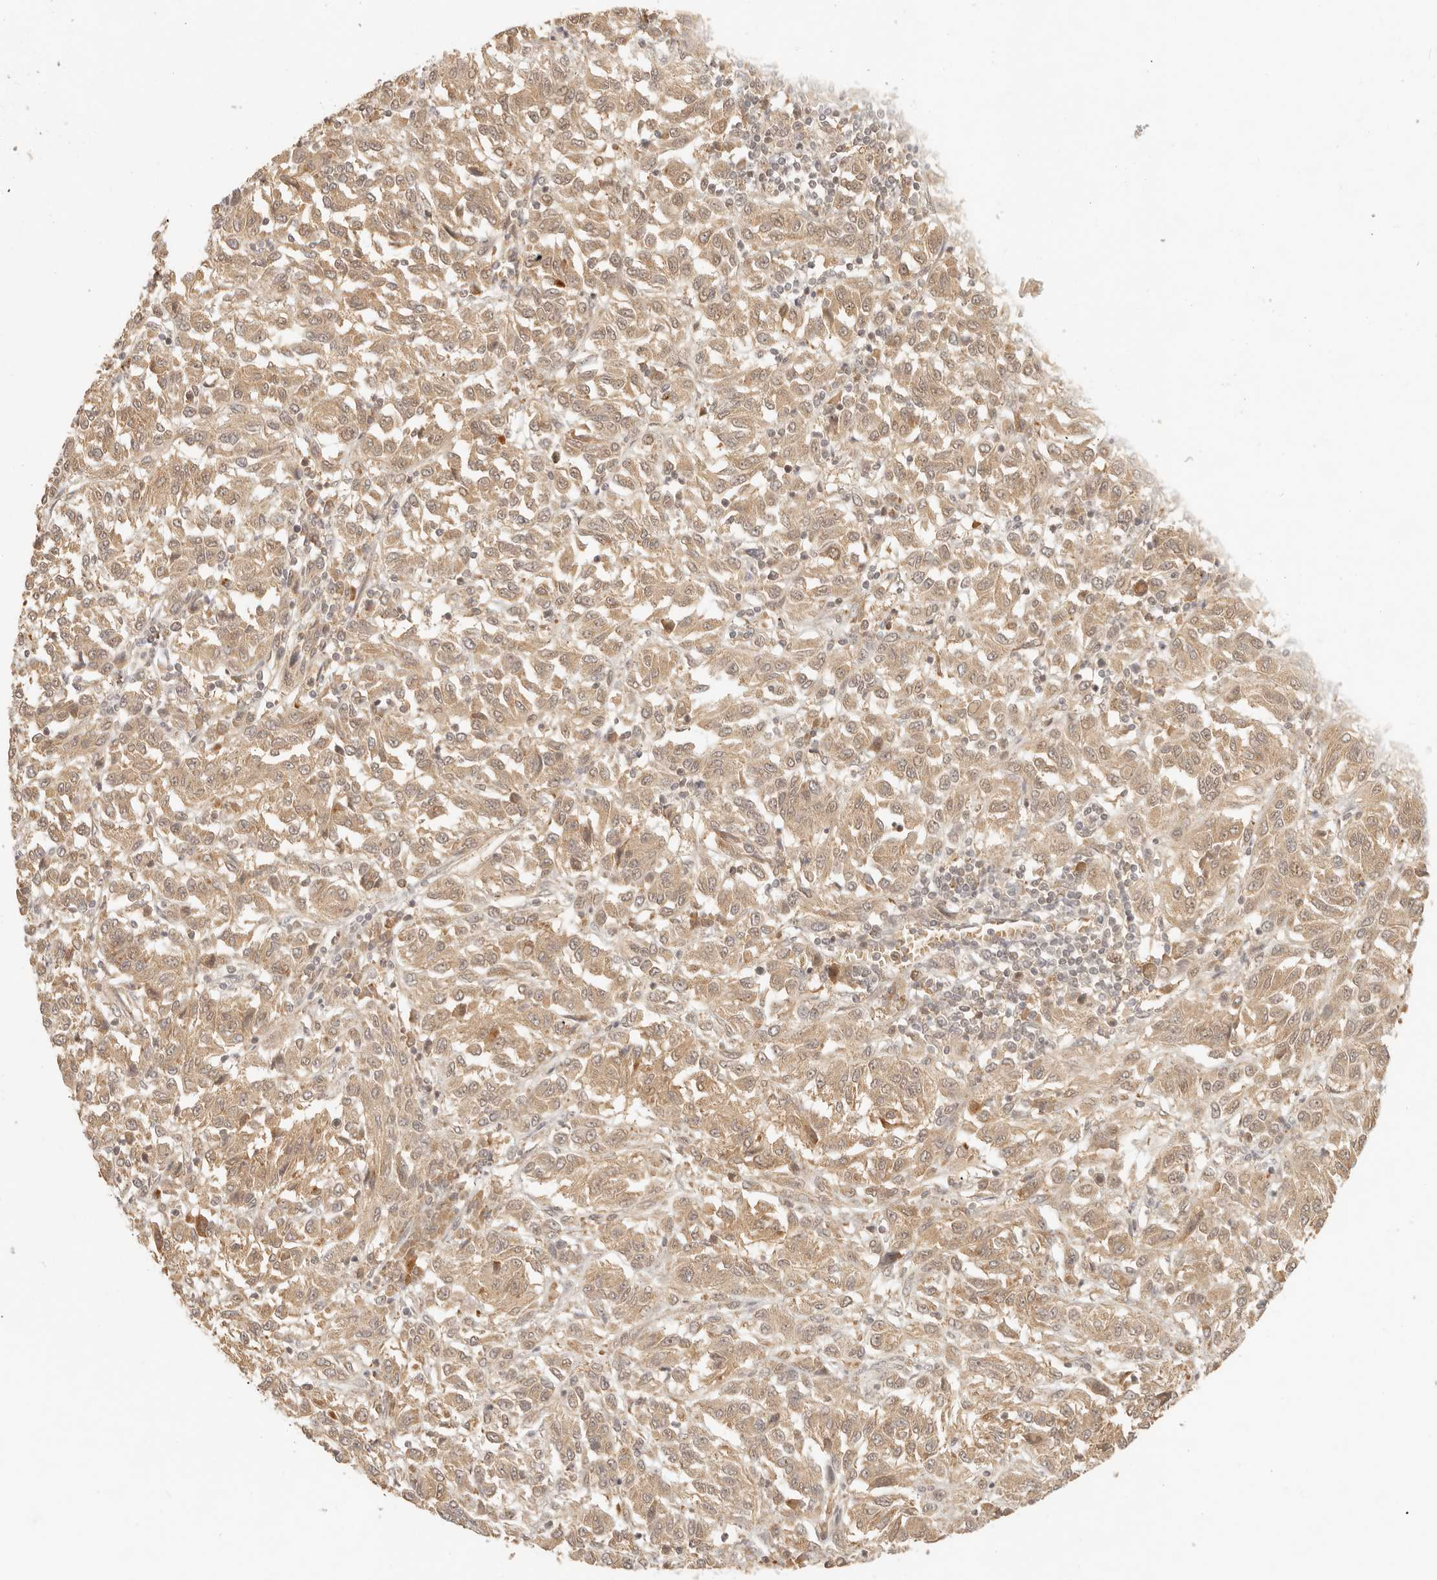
{"staining": {"intensity": "weak", "quantity": ">75%", "location": "cytoplasmic/membranous"}, "tissue": "melanoma", "cell_type": "Tumor cells", "image_type": "cancer", "snomed": [{"axis": "morphology", "description": "Malignant melanoma, Metastatic site"}, {"axis": "topography", "description": "Lung"}], "caption": "Immunohistochemistry (DAB (3,3'-diaminobenzidine)) staining of melanoma demonstrates weak cytoplasmic/membranous protein positivity in approximately >75% of tumor cells.", "gene": "INTS11", "patient": {"sex": "male", "age": 64}}